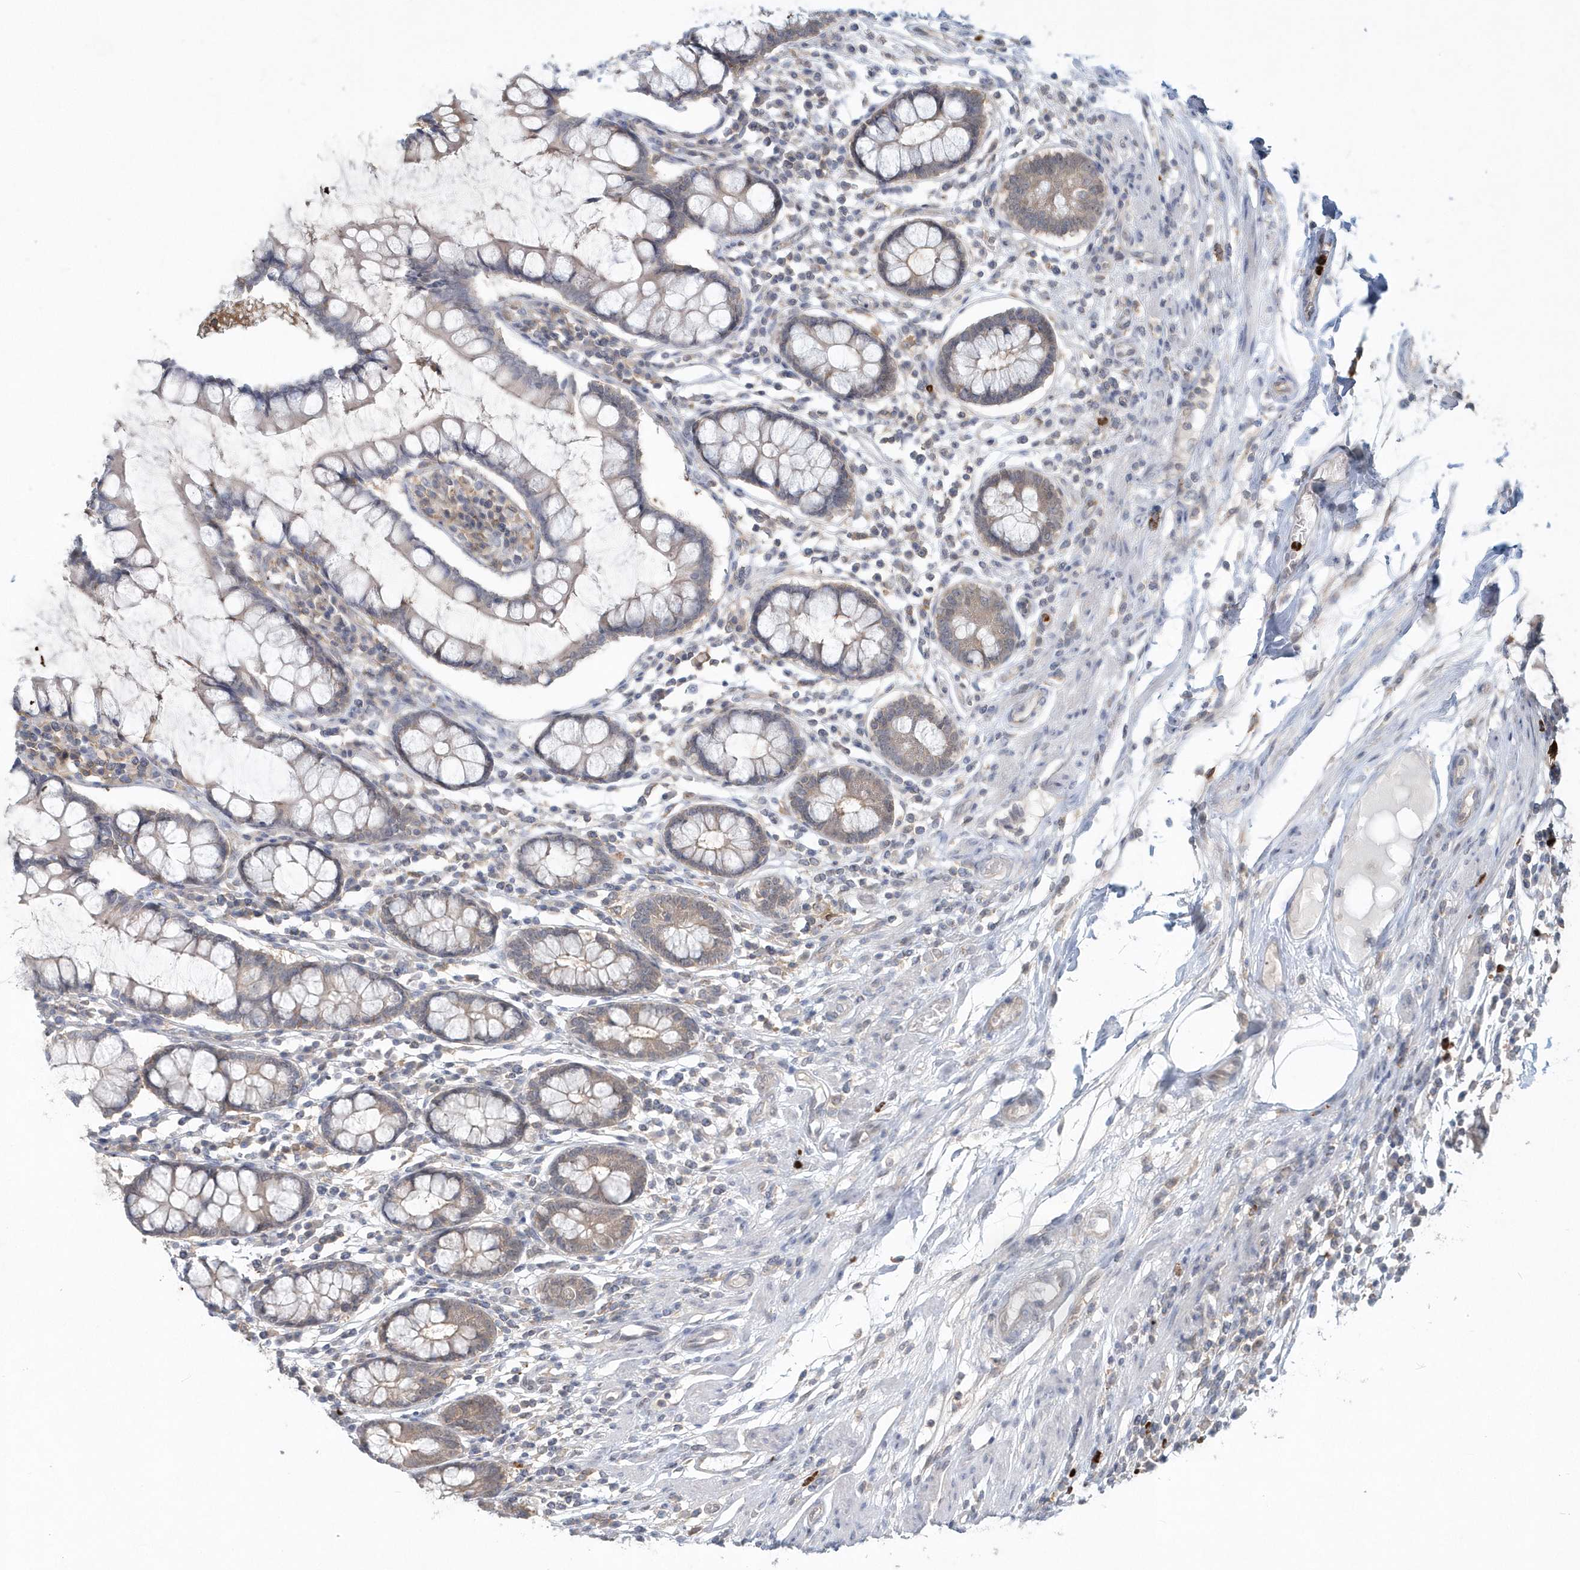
{"staining": {"intensity": "weak", "quantity": ">75%", "location": "cytoplasmic/membranous"}, "tissue": "colon", "cell_type": "Endothelial cells", "image_type": "normal", "snomed": [{"axis": "morphology", "description": "Normal tissue, NOS"}, {"axis": "topography", "description": "Colon"}], "caption": "Endothelial cells show weak cytoplasmic/membranous positivity in about >75% of cells in normal colon. (IHC, brightfield microscopy, high magnification).", "gene": "RNF7", "patient": {"sex": "female", "age": 79}}